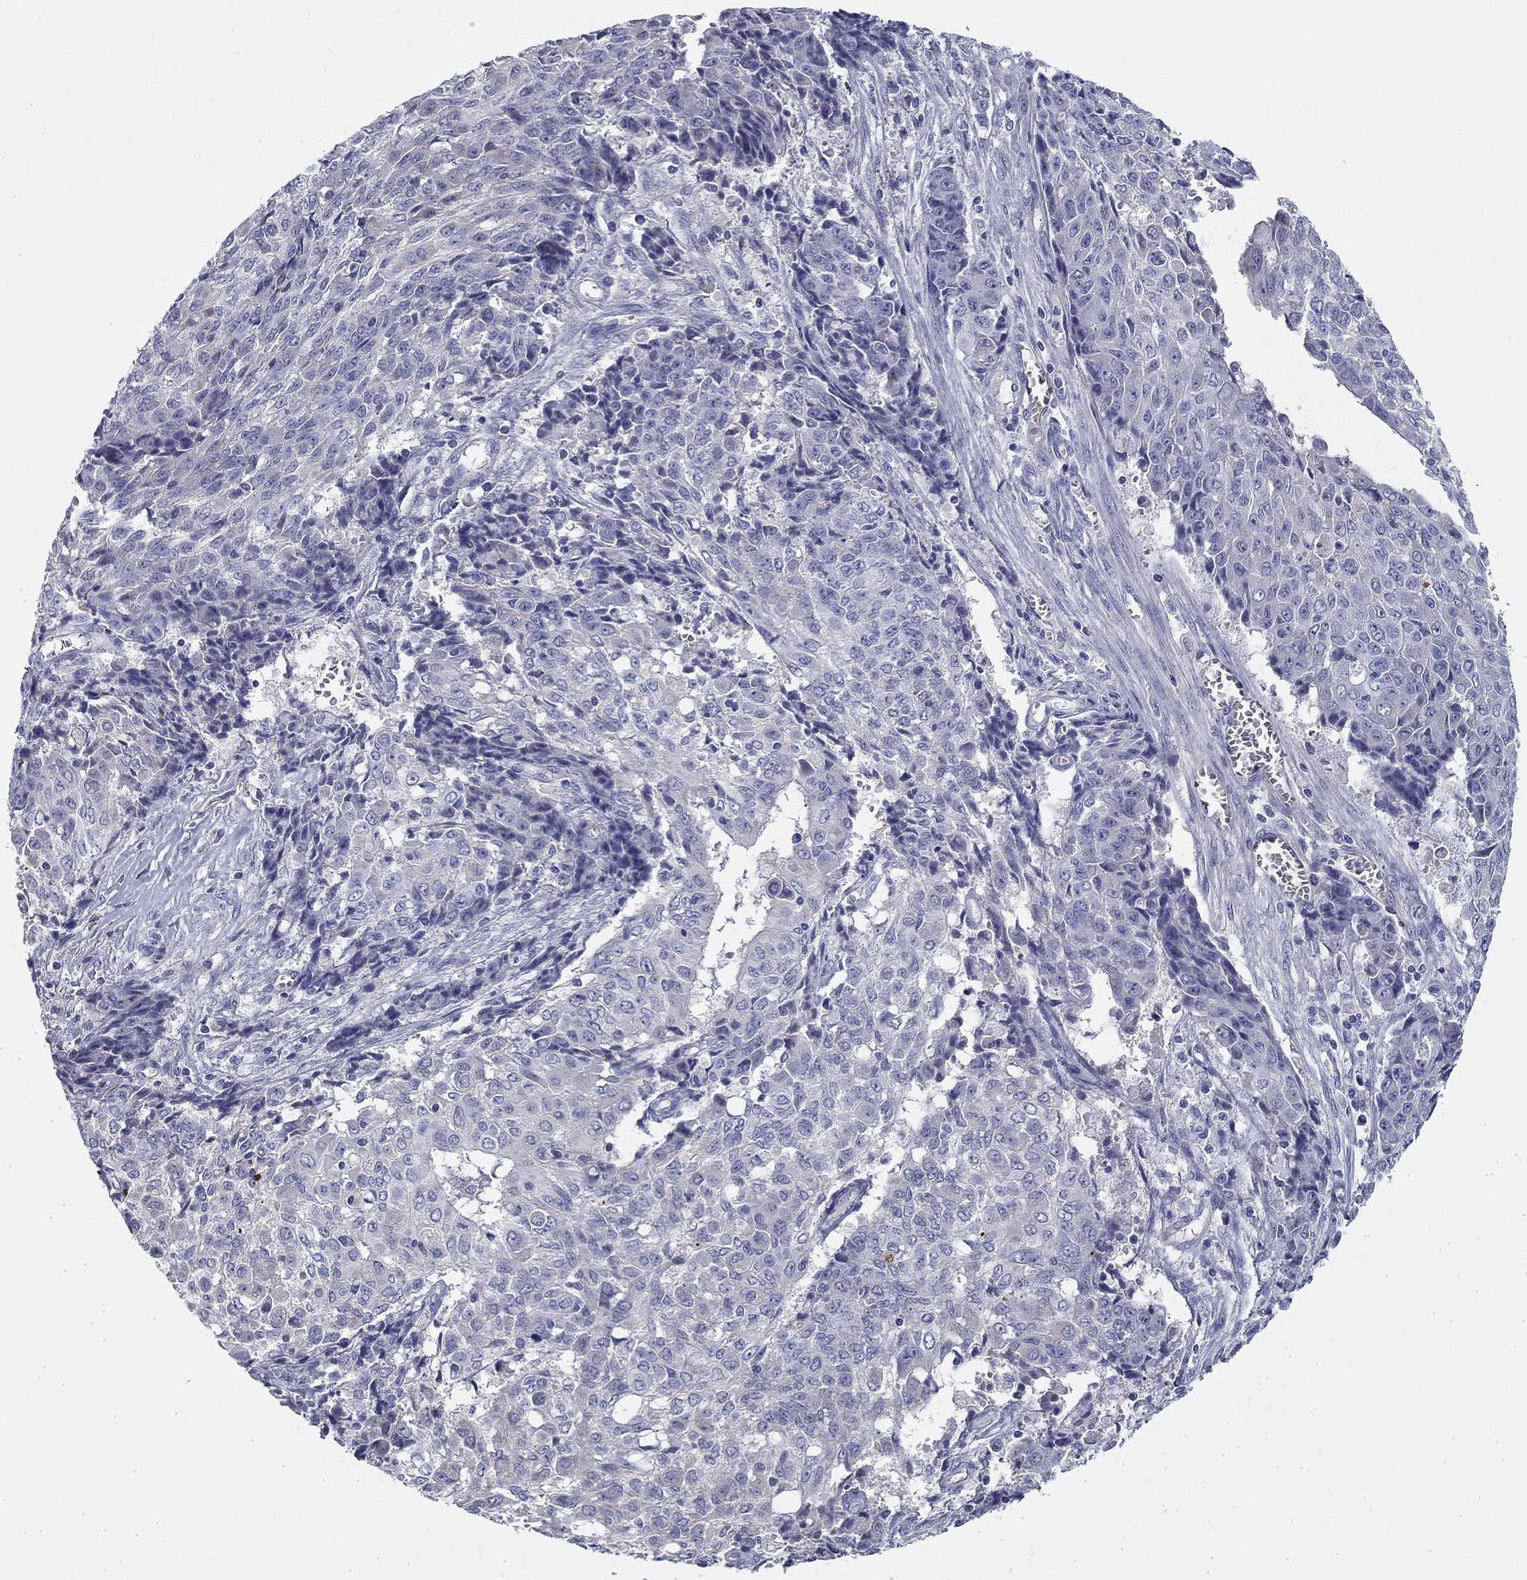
{"staining": {"intensity": "negative", "quantity": "none", "location": "none"}, "tissue": "ovarian cancer", "cell_type": "Tumor cells", "image_type": "cancer", "snomed": [{"axis": "morphology", "description": "Carcinoma, endometroid"}, {"axis": "topography", "description": "Ovary"}], "caption": "Tumor cells are negative for brown protein staining in ovarian cancer. The staining was performed using DAB (3,3'-diaminobenzidine) to visualize the protein expression in brown, while the nuclei were stained in blue with hematoxylin (Magnification: 20x).", "gene": "CPLX4", "patient": {"sex": "female", "age": 42}}